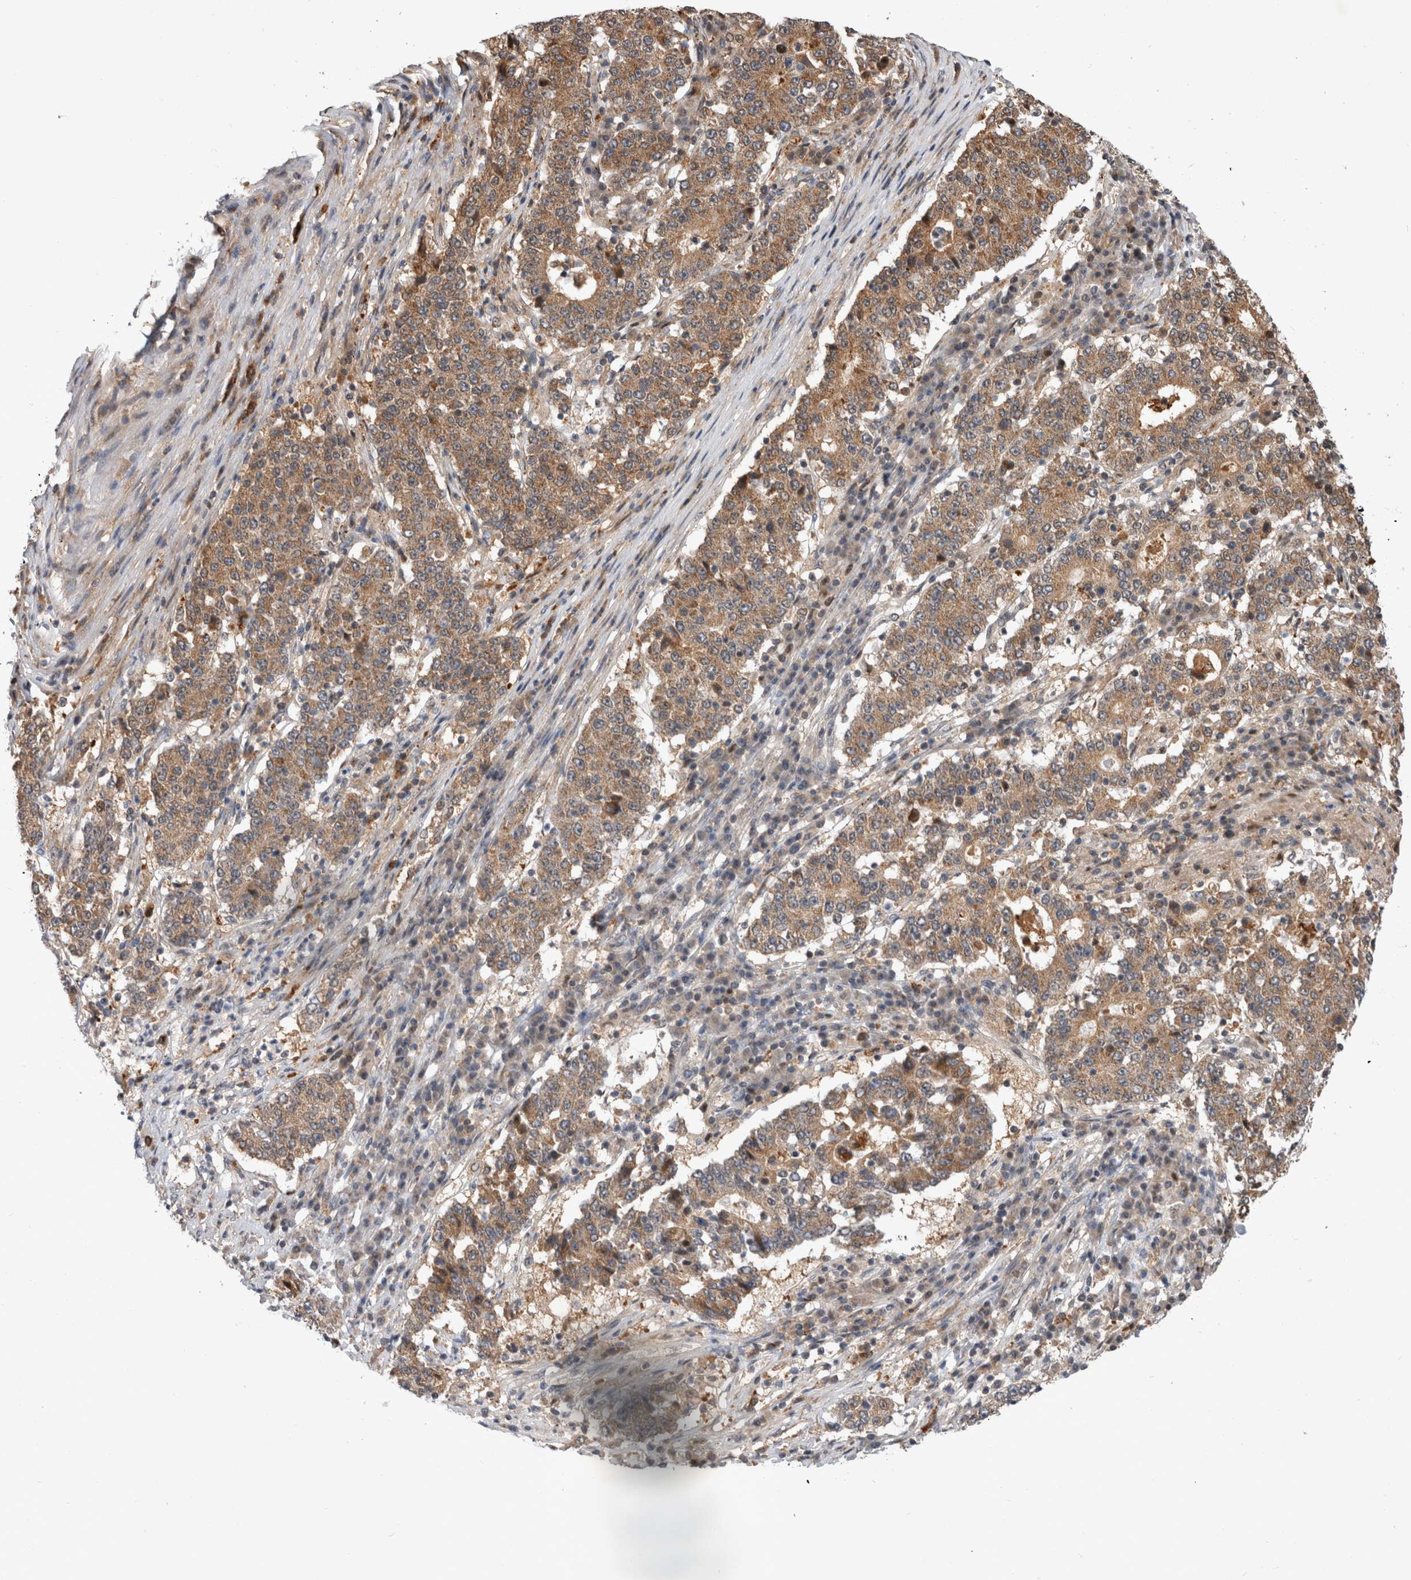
{"staining": {"intensity": "moderate", "quantity": ">75%", "location": "cytoplasmic/membranous"}, "tissue": "stomach cancer", "cell_type": "Tumor cells", "image_type": "cancer", "snomed": [{"axis": "morphology", "description": "Adenocarcinoma, NOS"}, {"axis": "topography", "description": "Stomach"}], "caption": "Immunohistochemical staining of human stomach adenocarcinoma displays medium levels of moderate cytoplasmic/membranous protein positivity in about >75% of tumor cells. (Brightfield microscopy of DAB IHC at high magnification).", "gene": "MRPL37", "patient": {"sex": "male", "age": 59}}